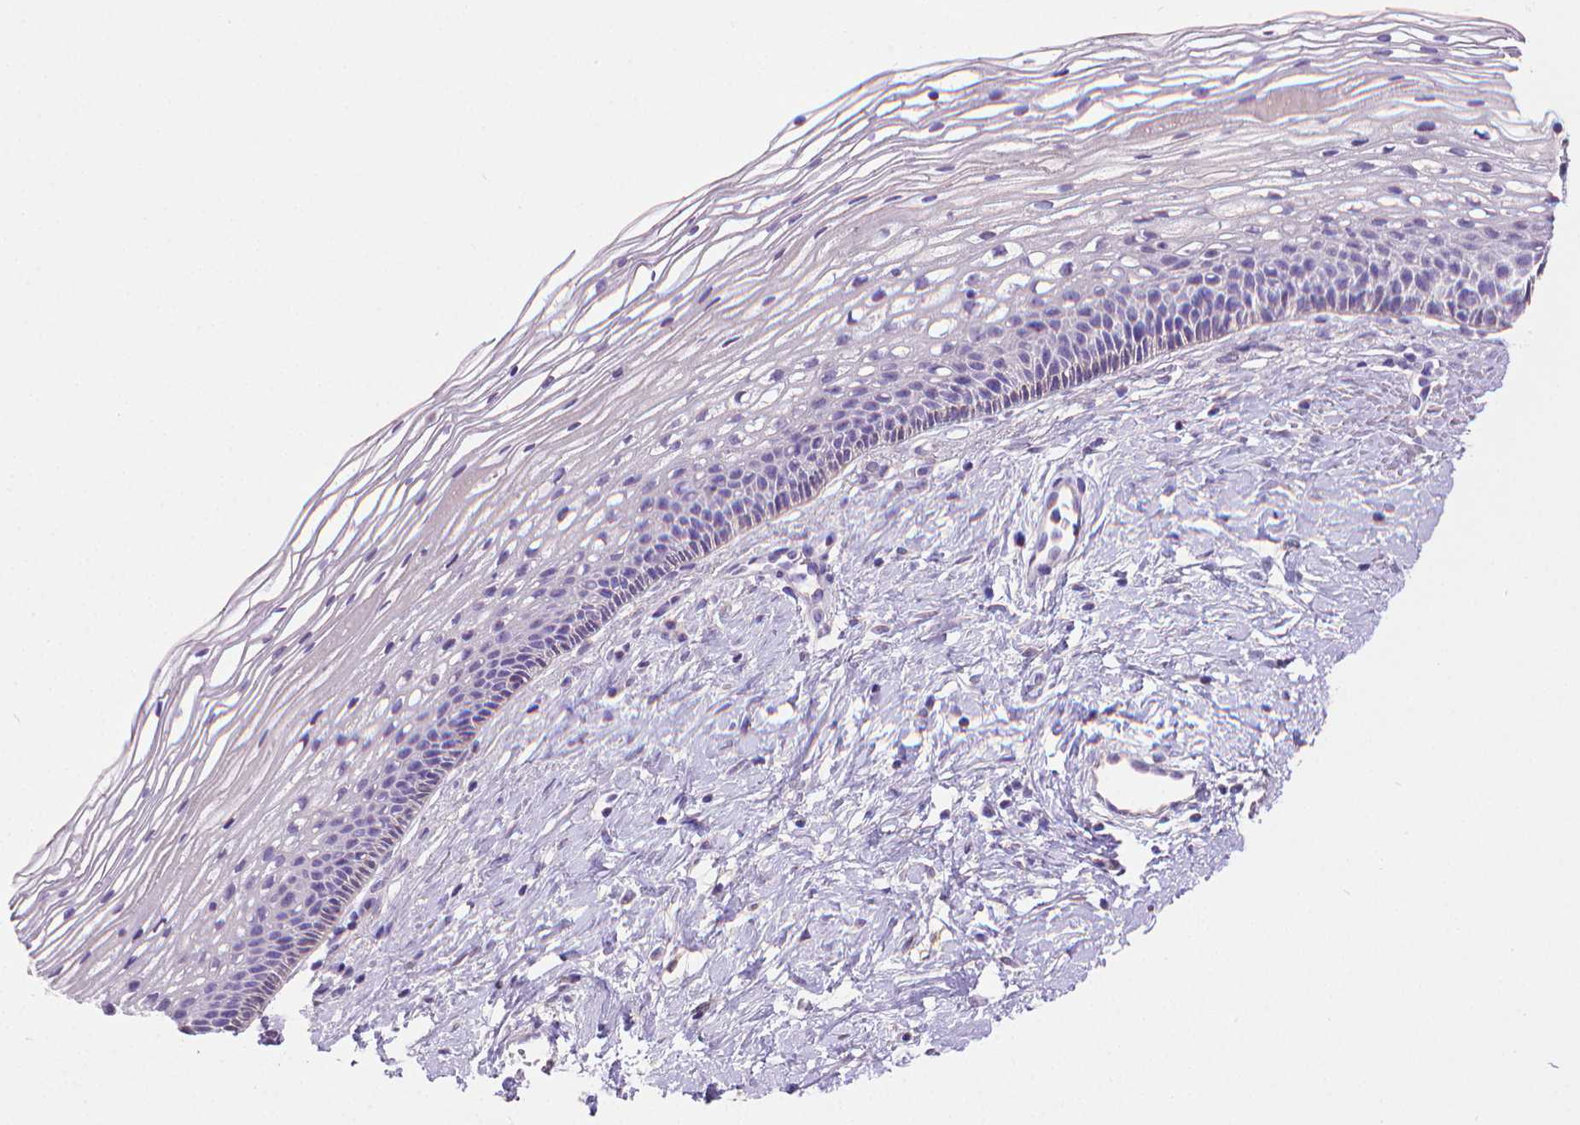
{"staining": {"intensity": "negative", "quantity": "none", "location": "none"}, "tissue": "cervix", "cell_type": "Glandular cells", "image_type": "normal", "snomed": [{"axis": "morphology", "description": "Normal tissue, NOS"}, {"axis": "topography", "description": "Cervix"}], "caption": "DAB (3,3'-diaminobenzidine) immunohistochemical staining of unremarkable cervix reveals no significant staining in glandular cells.", "gene": "PNMA2", "patient": {"sex": "female", "age": 34}}